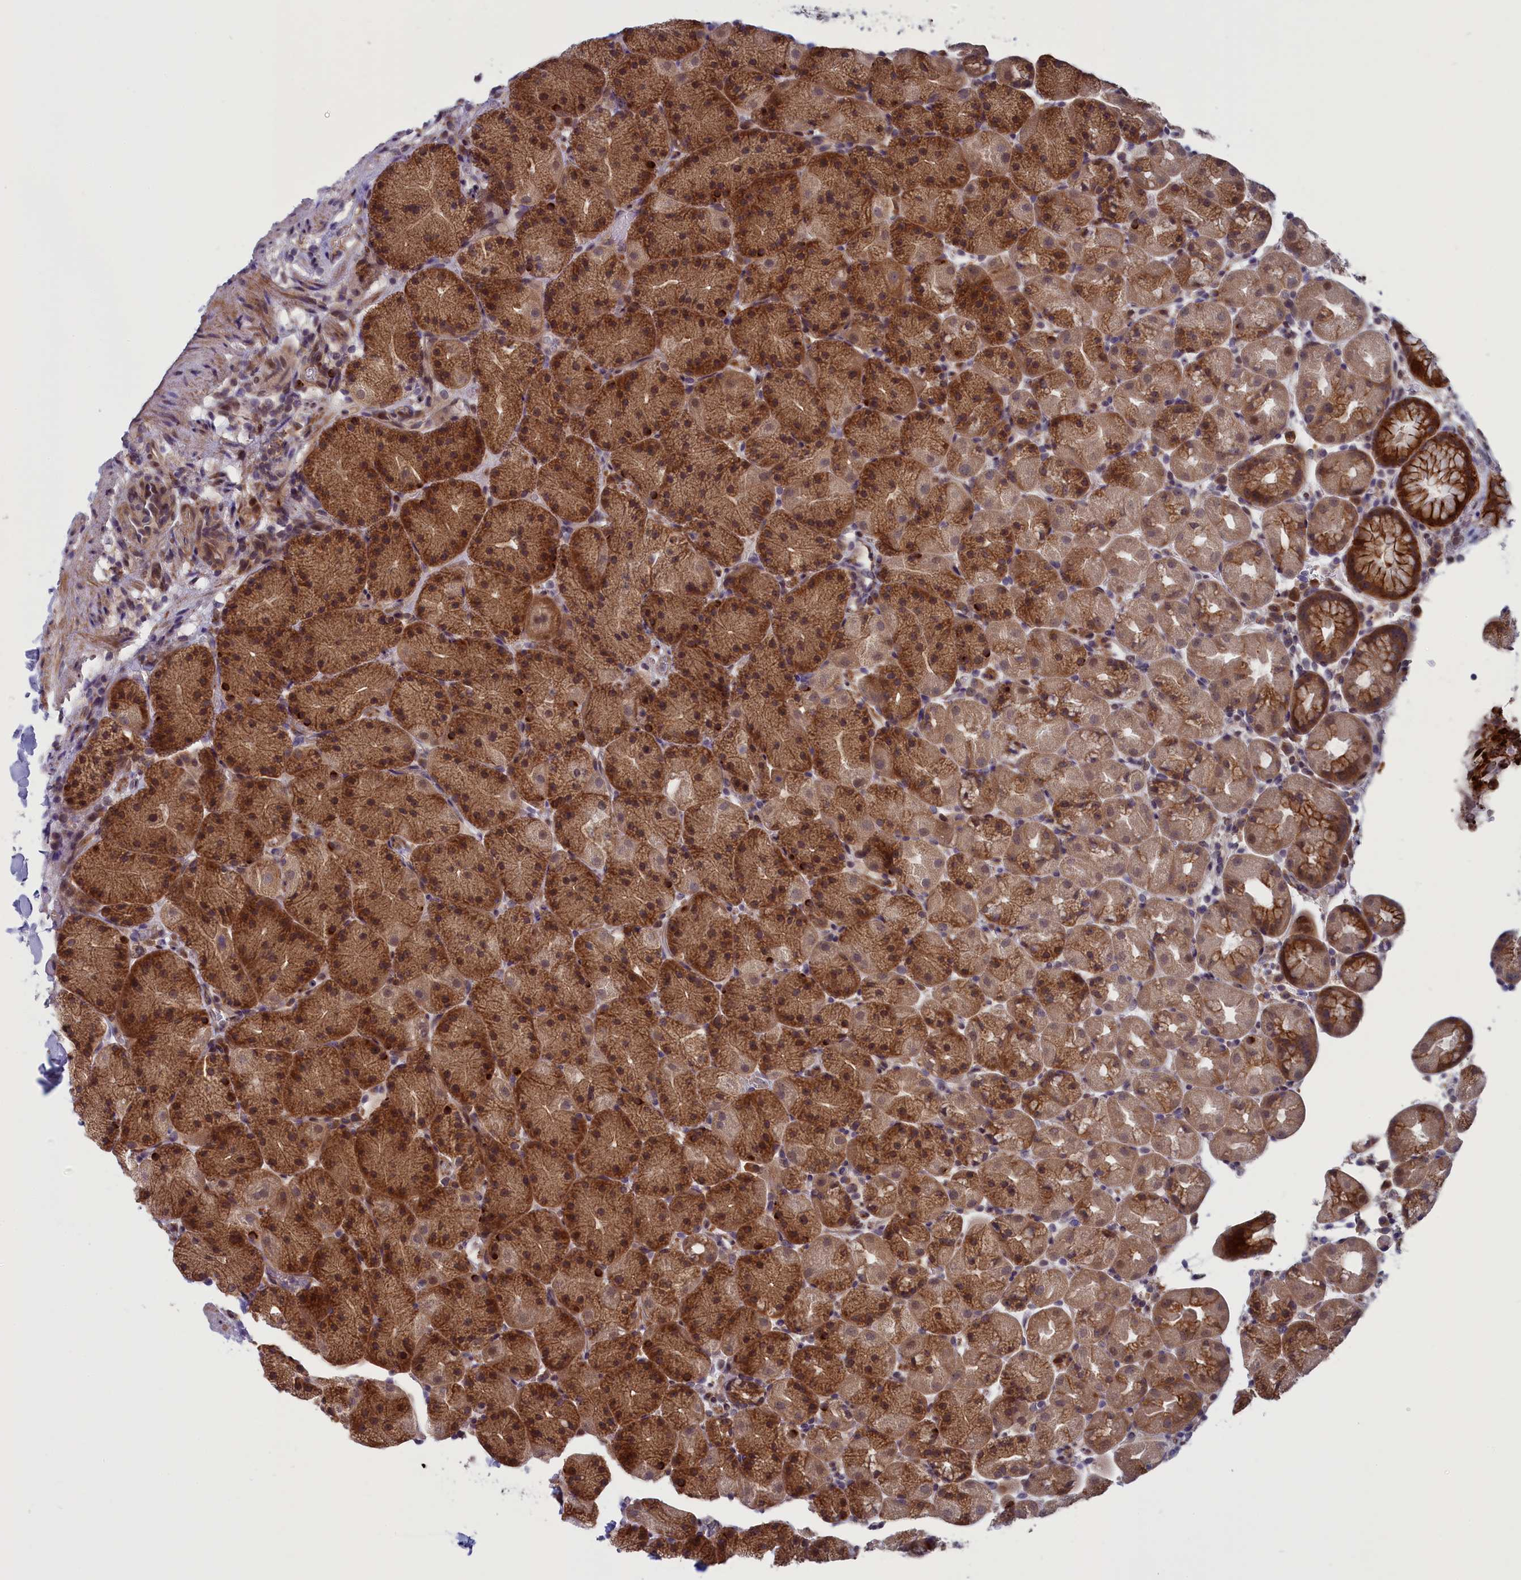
{"staining": {"intensity": "strong", "quantity": ">75%", "location": "cytoplasmic/membranous,nuclear"}, "tissue": "stomach", "cell_type": "Glandular cells", "image_type": "normal", "snomed": [{"axis": "morphology", "description": "Normal tissue, NOS"}, {"axis": "topography", "description": "Stomach, upper"}, {"axis": "topography", "description": "Stomach, lower"}], "caption": "A photomicrograph showing strong cytoplasmic/membranous,nuclear staining in about >75% of glandular cells in benign stomach, as visualized by brown immunohistochemical staining.", "gene": "ANKRD39", "patient": {"sex": "male", "age": 67}}